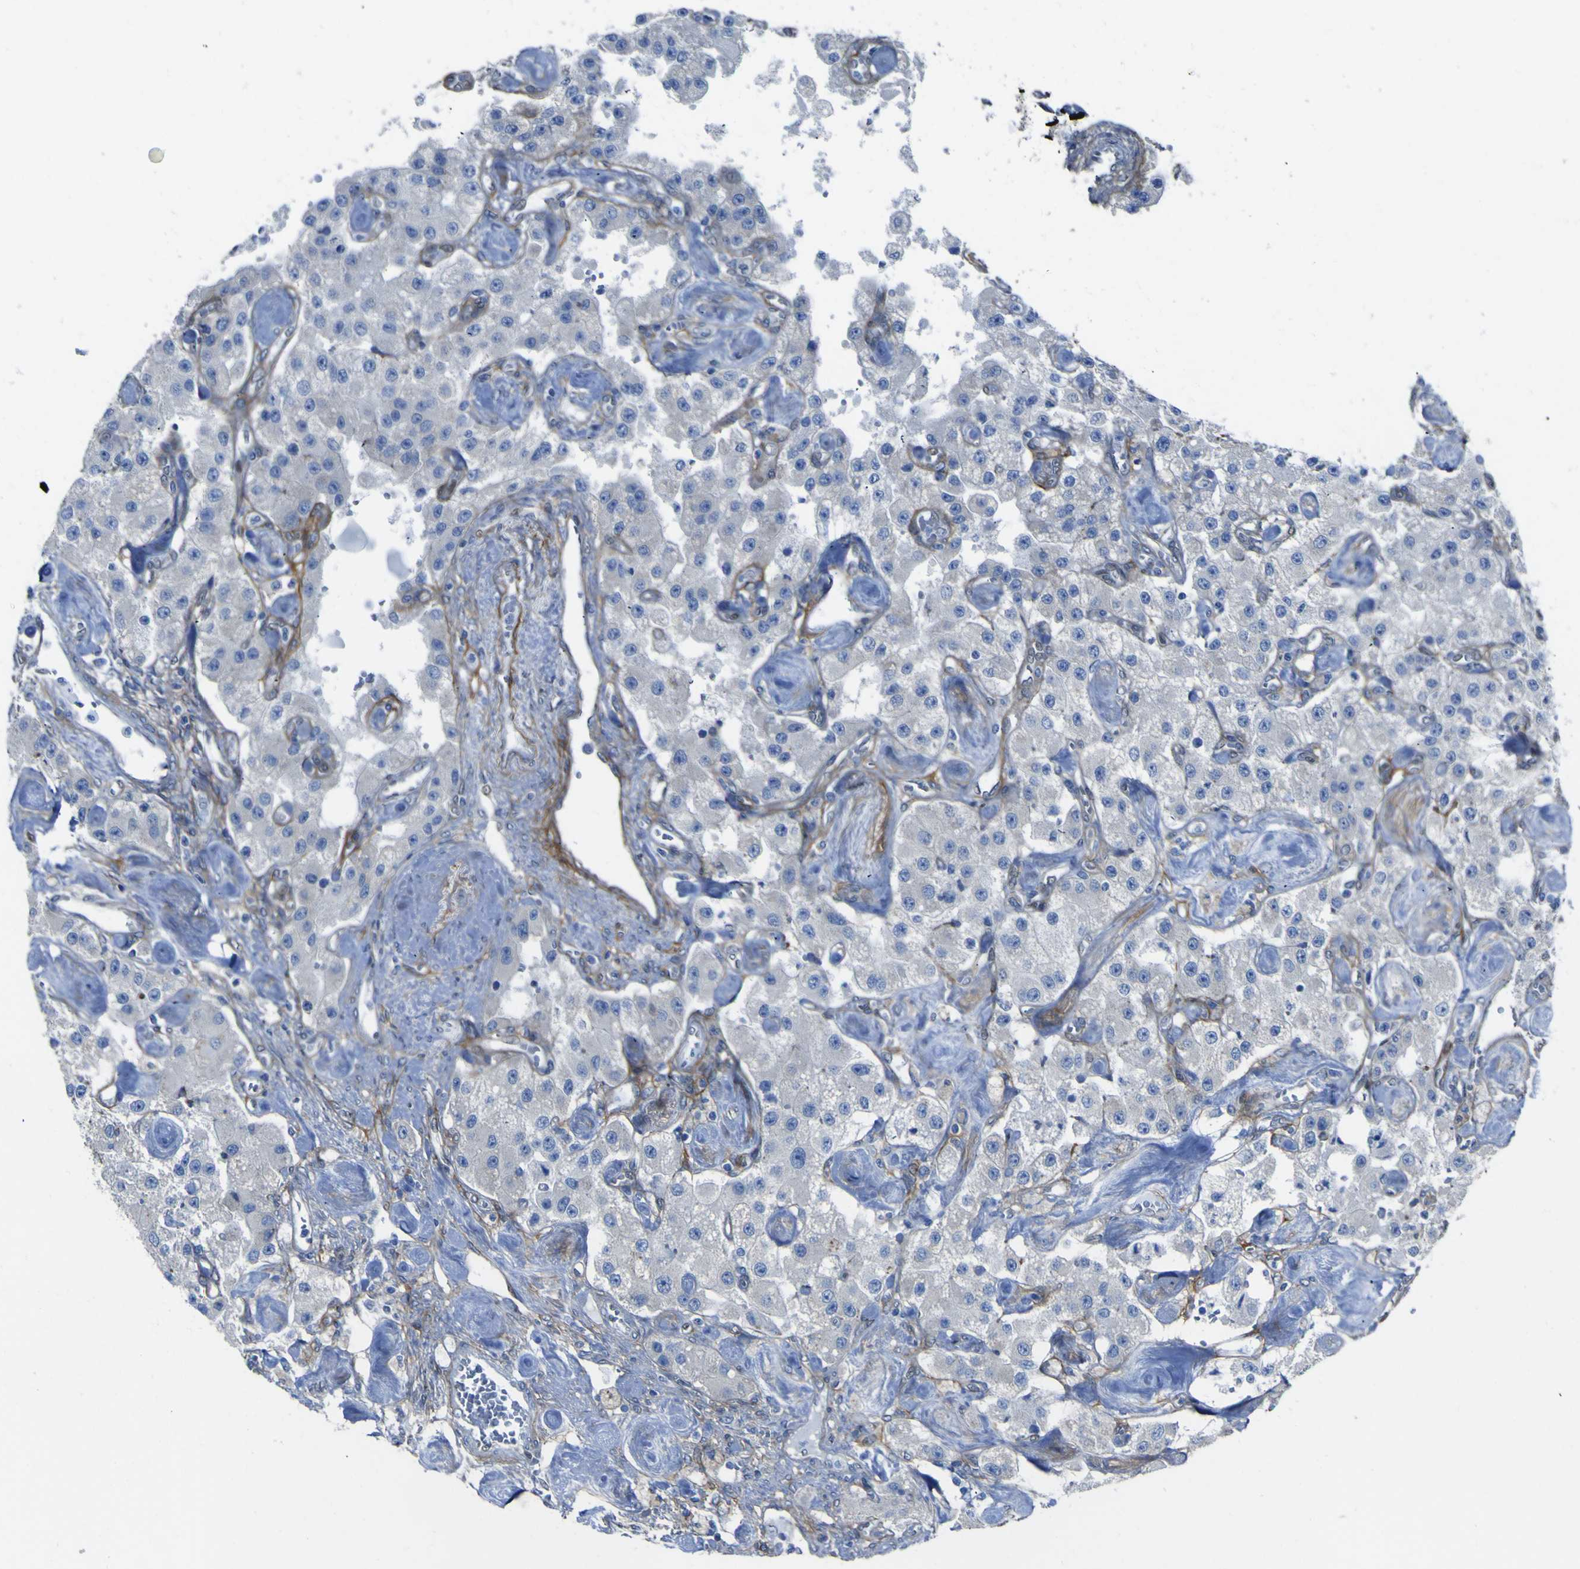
{"staining": {"intensity": "negative", "quantity": "none", "location": "none"}, "tissue": "carcinoid", "cell_type": "Tumor cells", "image_type": "cancer", "snomed": [{"axis": "morphology", "description": "Carcinoid, malignant, NOS"}, {"axis": "topography", "description": "Pancreas"}], "caption": "Tumor cells show no significant protein positivity in carcinoid (malignant).", "gene": "LRRN1", "patient": {"sex": "male", "age": 41}}